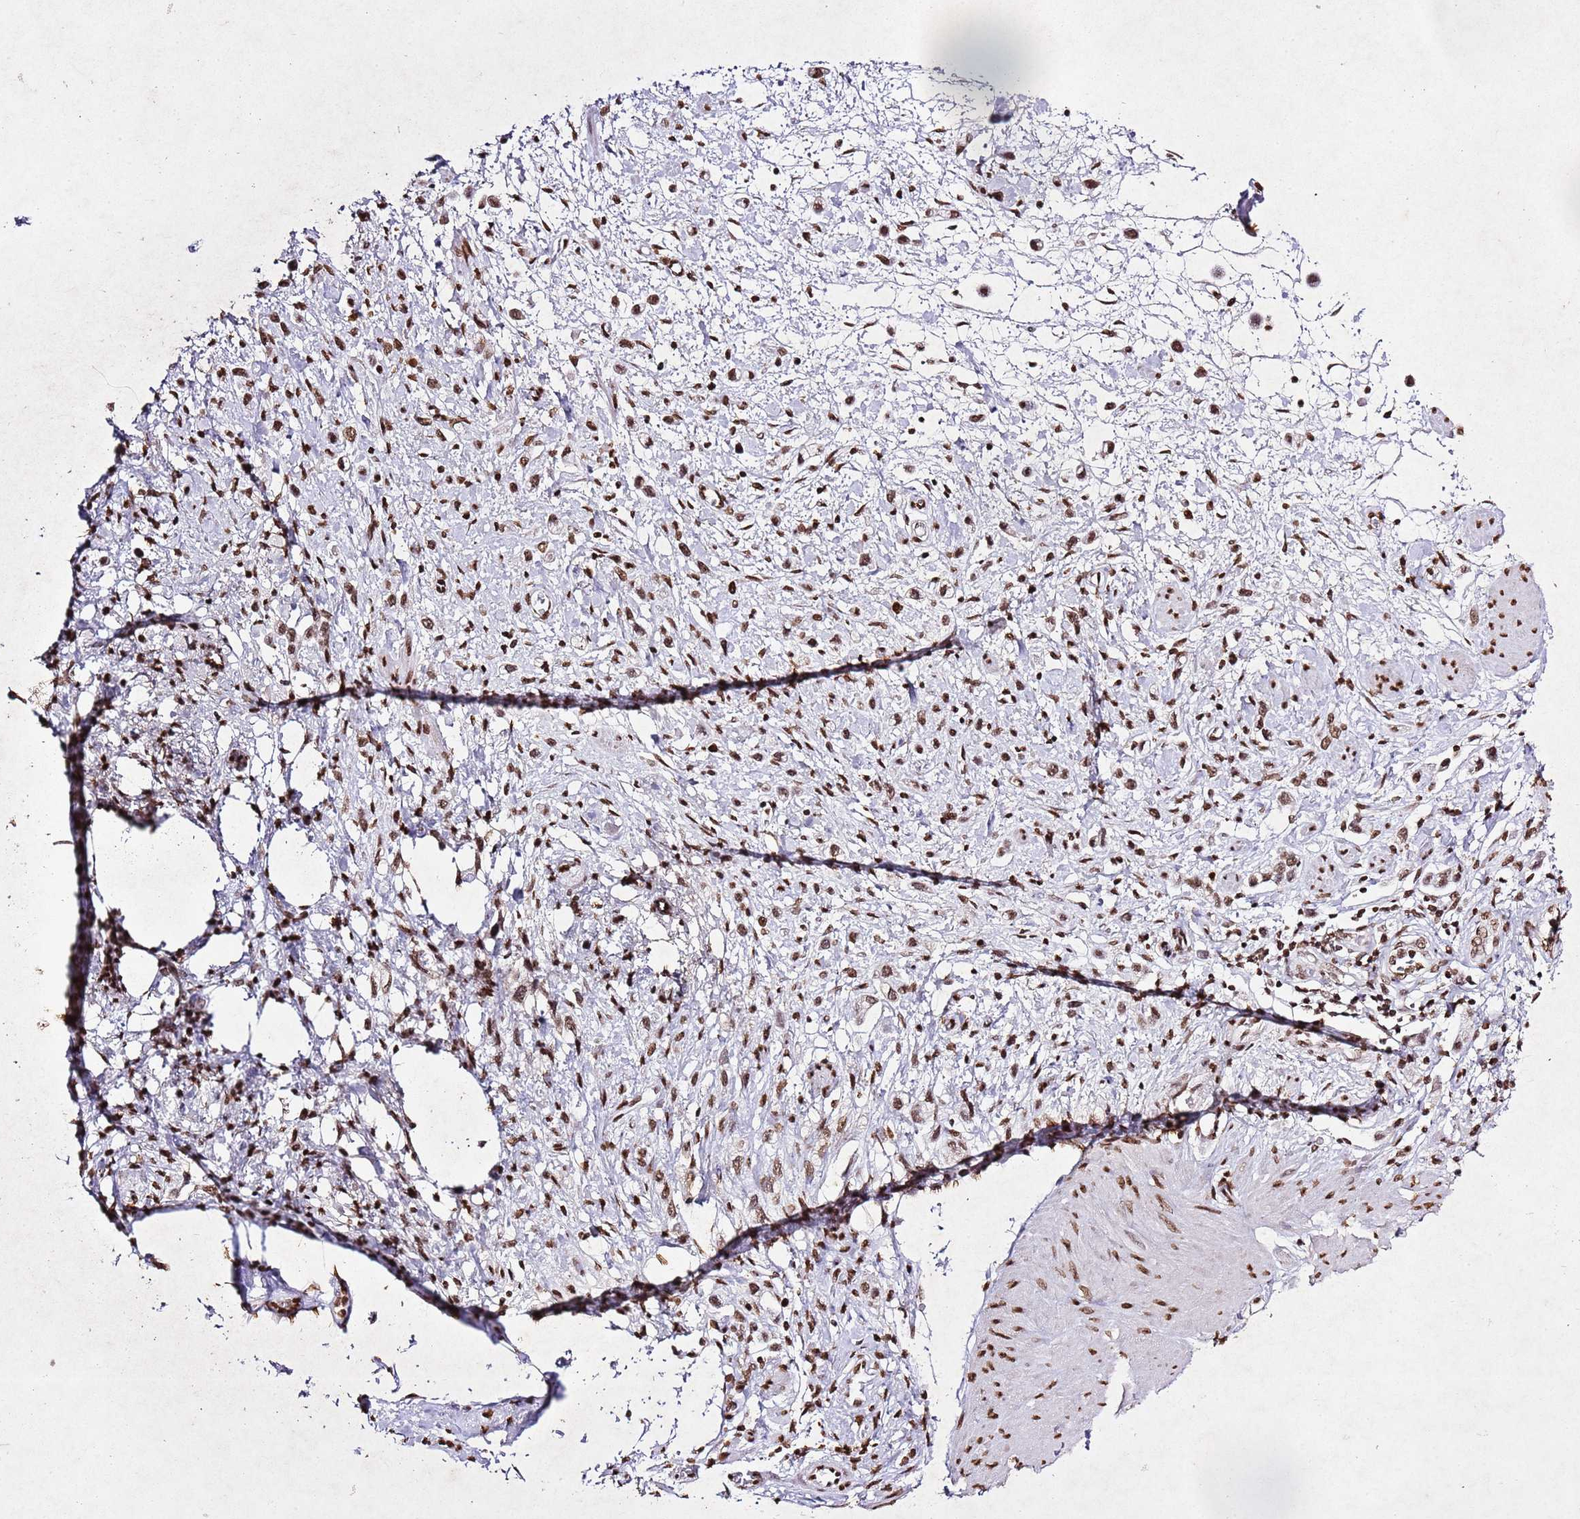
{"staining": {"intensity": "moderate", "quantity": ">75%", "location": "nuclear"}, "tissue": "stomach cancer", "cell_type": "Tumor cells", "image_type": "cancer", "snomed": [{"axis": "morphology", "description": "Adenocarcinoma, NOS"}, {"axis": "topography", "description": "Stomach"}], "caption": "Moderate nuclear expression for a protein is identified in approximately >75% of tumor cells of adenocarcinoma (stomach) using IHC.", "gene": "BMAL1", "patient": {"sex": "female", "age": 65}}